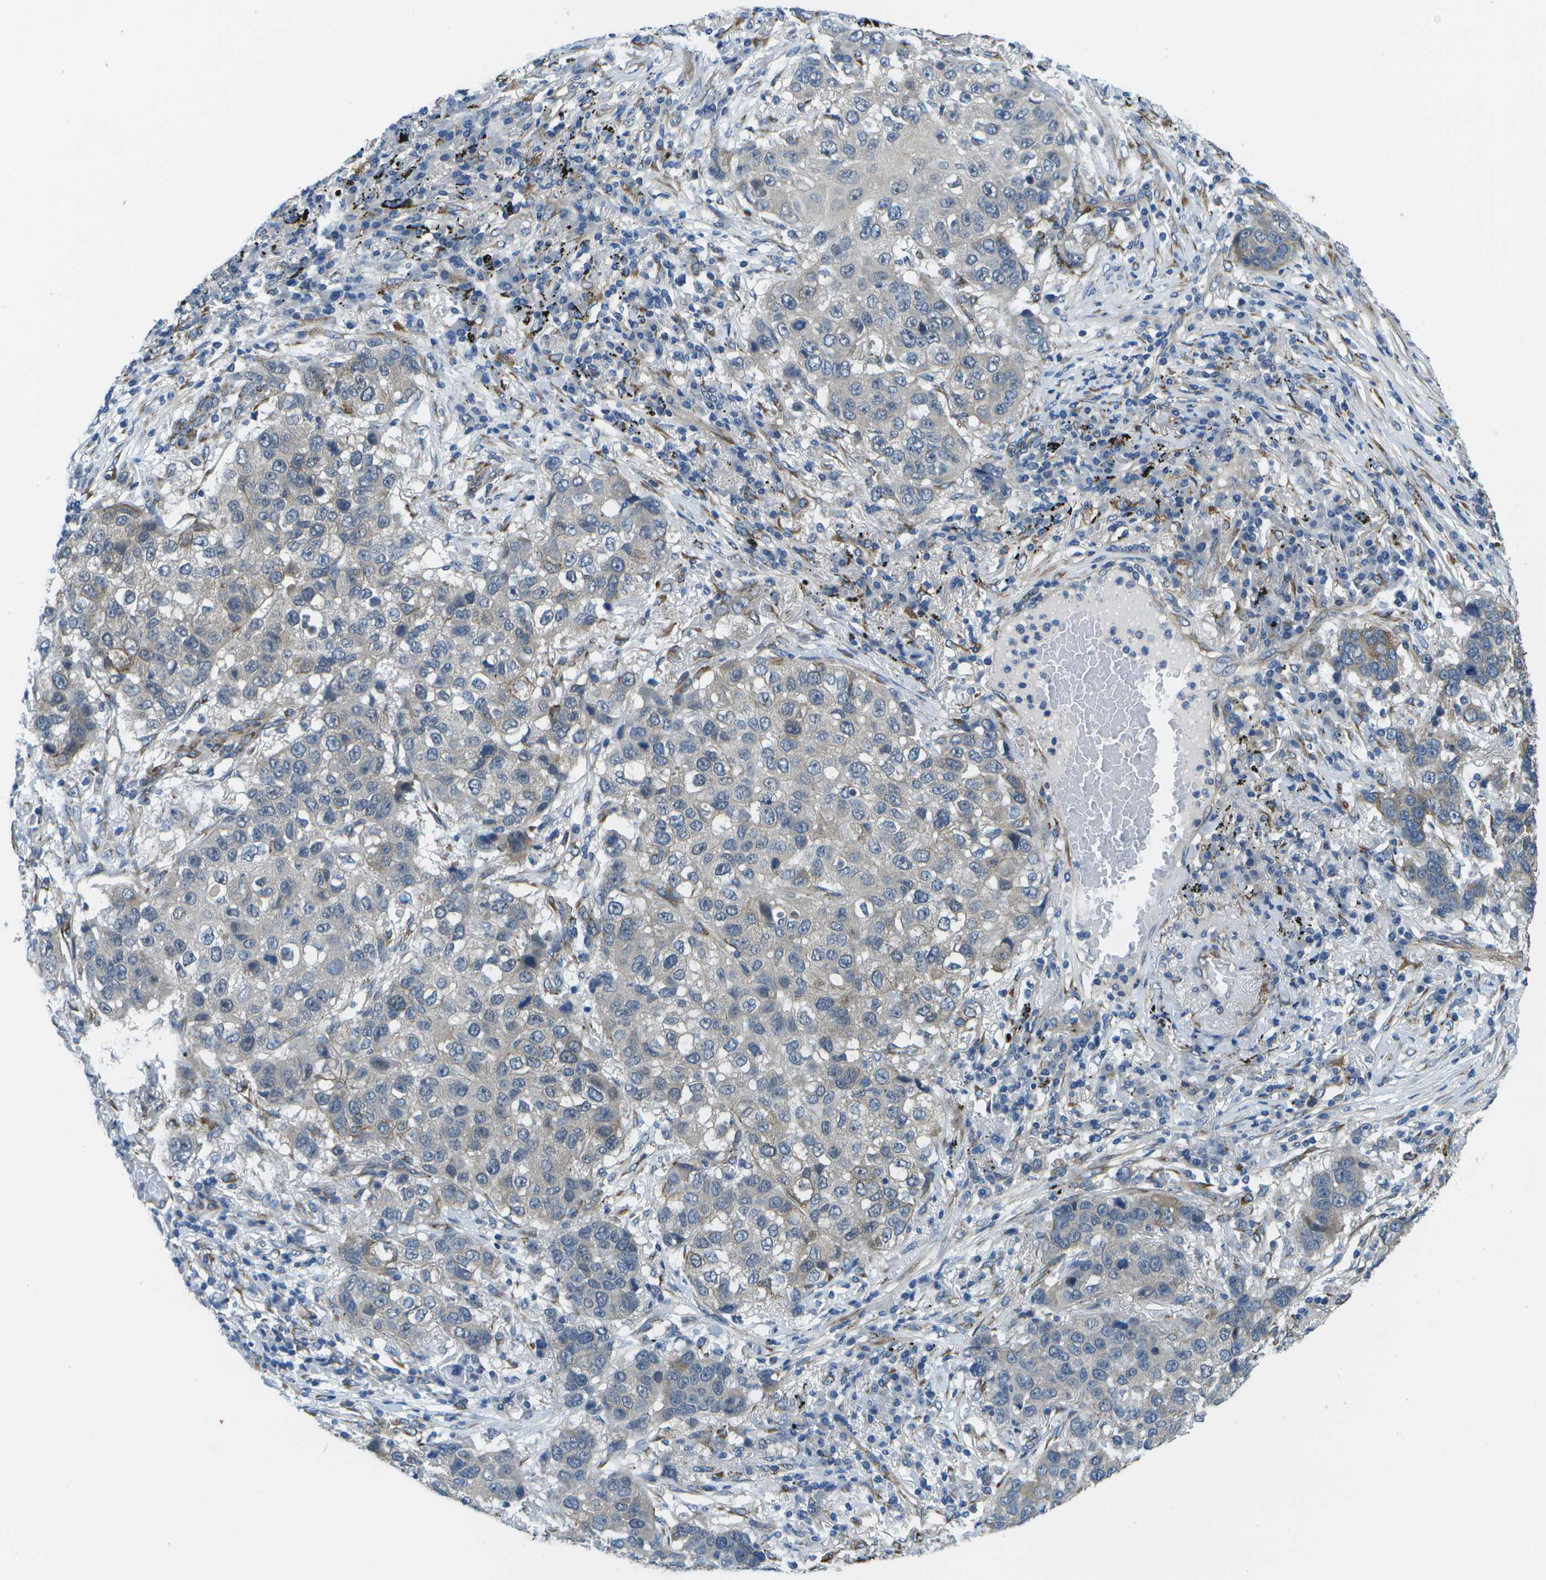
{"staining": {"intensity": "weak", "quantity": "<25%", "location": "cytoplasmic/membranous"}, "tissue": "lung cancer", "cell_type": "Tumor cells", "image_type": "cancer", "snomed": [{"axis": "morphology", "description": "Squamous cell carcinoma, NOS"}, {"axis": "topography", "description": "Lung"}], "caption": "DAB (3,3'-diaminobenzidine) immunohistochemical staining of lung squamous cell carcinoma shows no significant positivity in tumor cells.", "gene": "P3H1", "patient": {"sex": "male", "age": 57}}